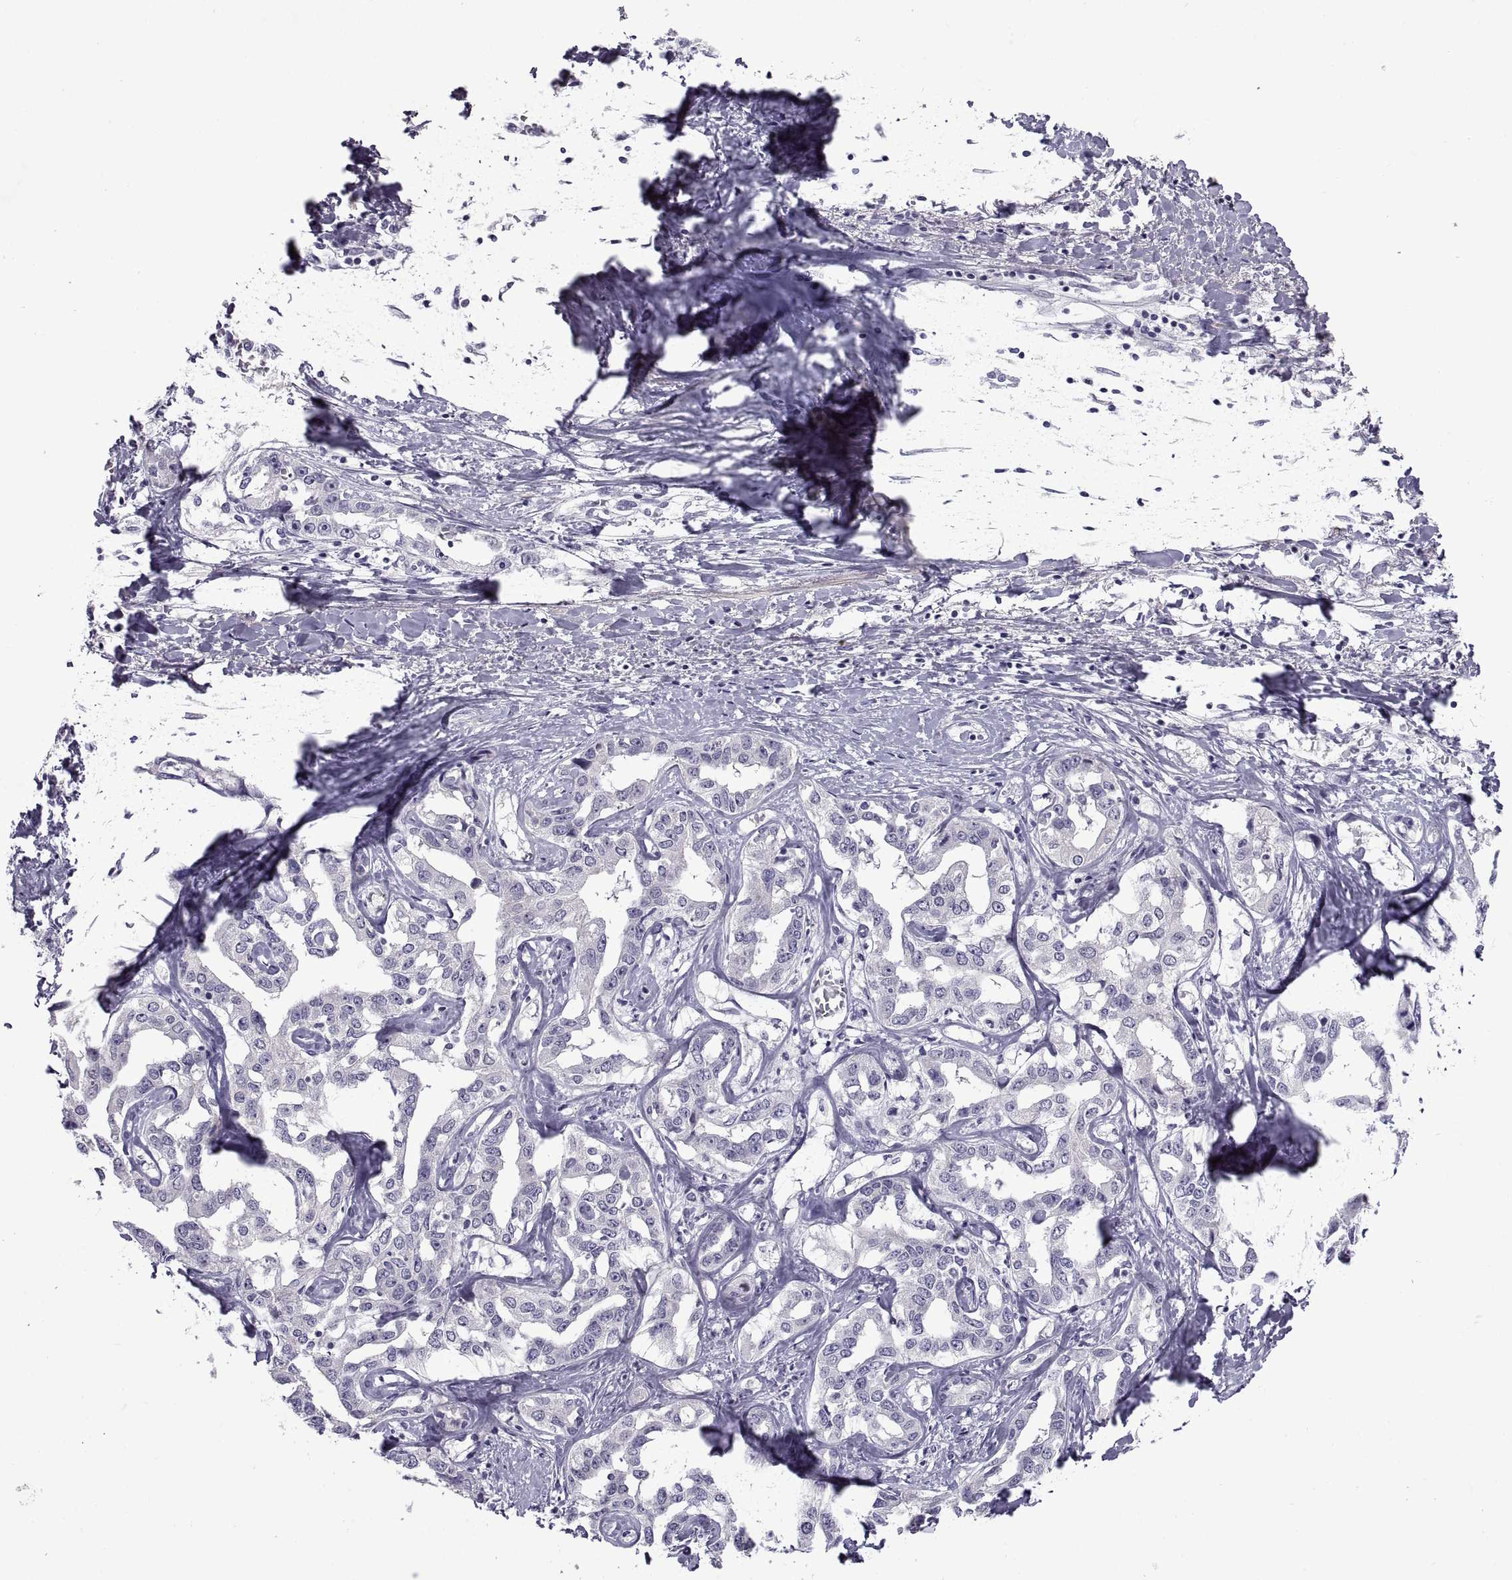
{"staining": {"intensity": "negative", "quantity": "none", "location": "none"}, "tissue": "liver cancer", "cell_type": "Tumor cells", "image_type": "cancer", "snomed": [{"axis": "morphology", "description": "Cholangiocarcinoma"}, {"axis": "topography", "description": "Liver"}], "caption": "IHC of human cholangiocarcinoma (liver) displays no expression in tumor cells. (Brightfield microscopy of DAB (3,3'-diaminobenzidine) immunohistochemistry at high magnification).", "gene": "BSPH1", "patient": {"sex": "male", "age": 59}}